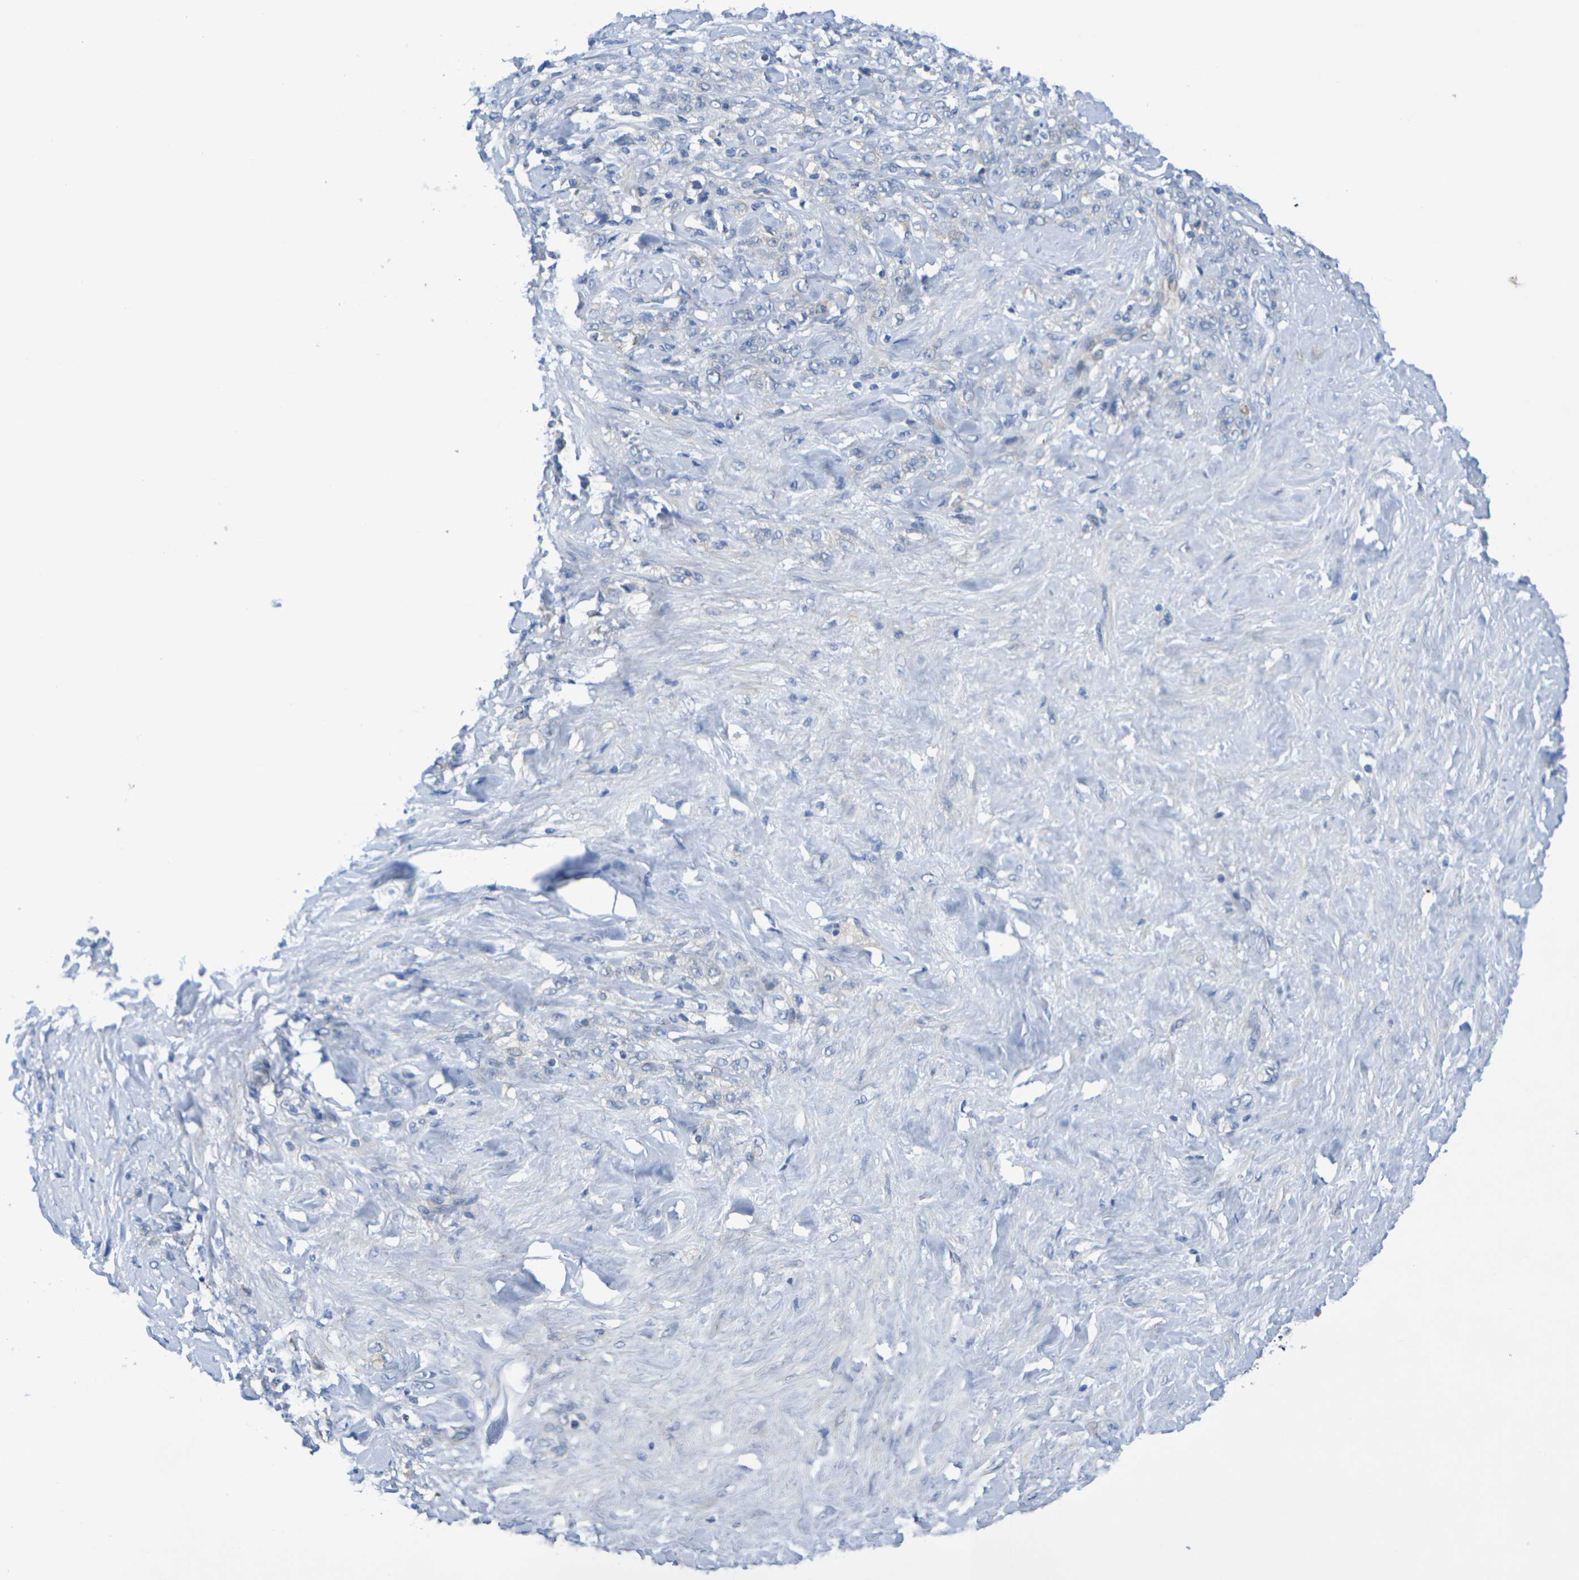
{"staining": {"intensity": "negative", "quantity": "none", "location": "none"}, "tissue": "stomach cancer", "cell_type": "Tumor cells", "image_type": "cancer", "snomed": [{"axis": "morphology", "description": "Adenocarcinoma, NOS"}, {"axis": "topography", "description": "Stomach"}], "caption": "A micrograph of stomach adenocarcinoma stained for a protein exhibits no brown staining in tumor cells.", "gene": "SDC4", "patient": {"sex": "male", "age": 82}}